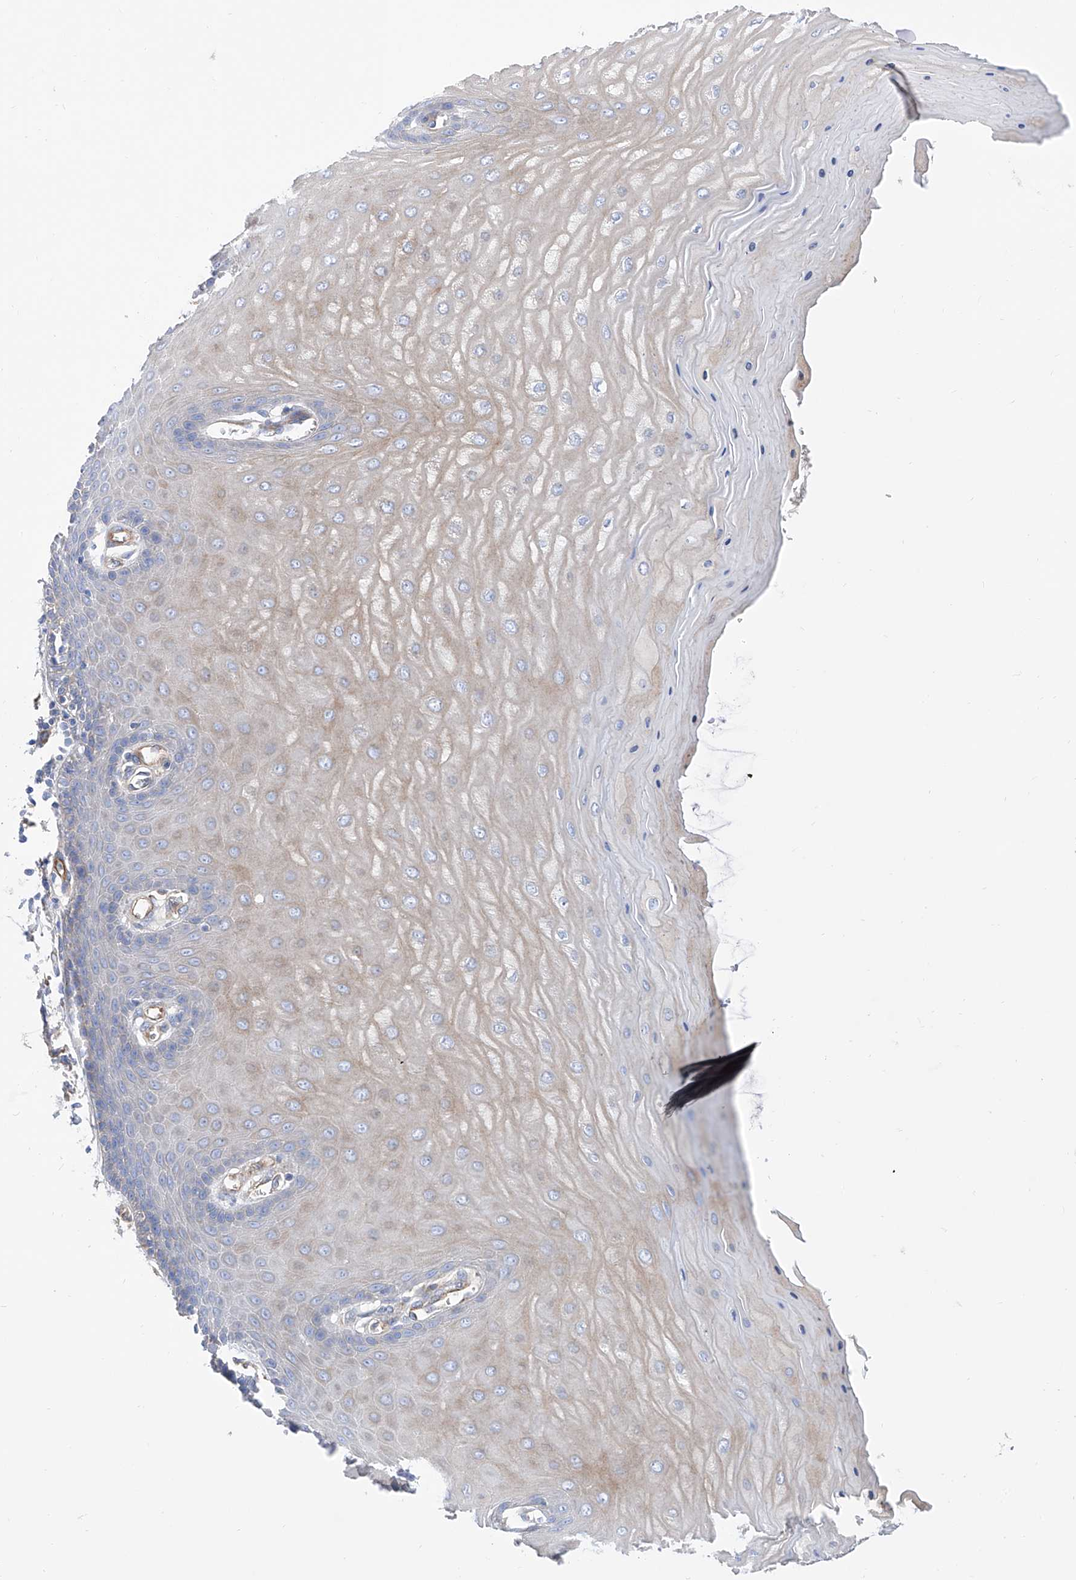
{"staining": {"intensity": "negative", "quantity": "none", "location": "none"}, "tissue": "cervix", "cell_type": "Glandular cells", "image_type": "normal", "snomed": [{"axis": "morphology", "description": "Normal tissue, NOS"}, {"axis": "topography", "description": "Cervix"}], "caption": "Human cervix stained for a protein using immunohistochemistry exhibits no positivity in glandular cells.", "gene": "LCA5", "patient": {"sex": "female", "age": 55}}